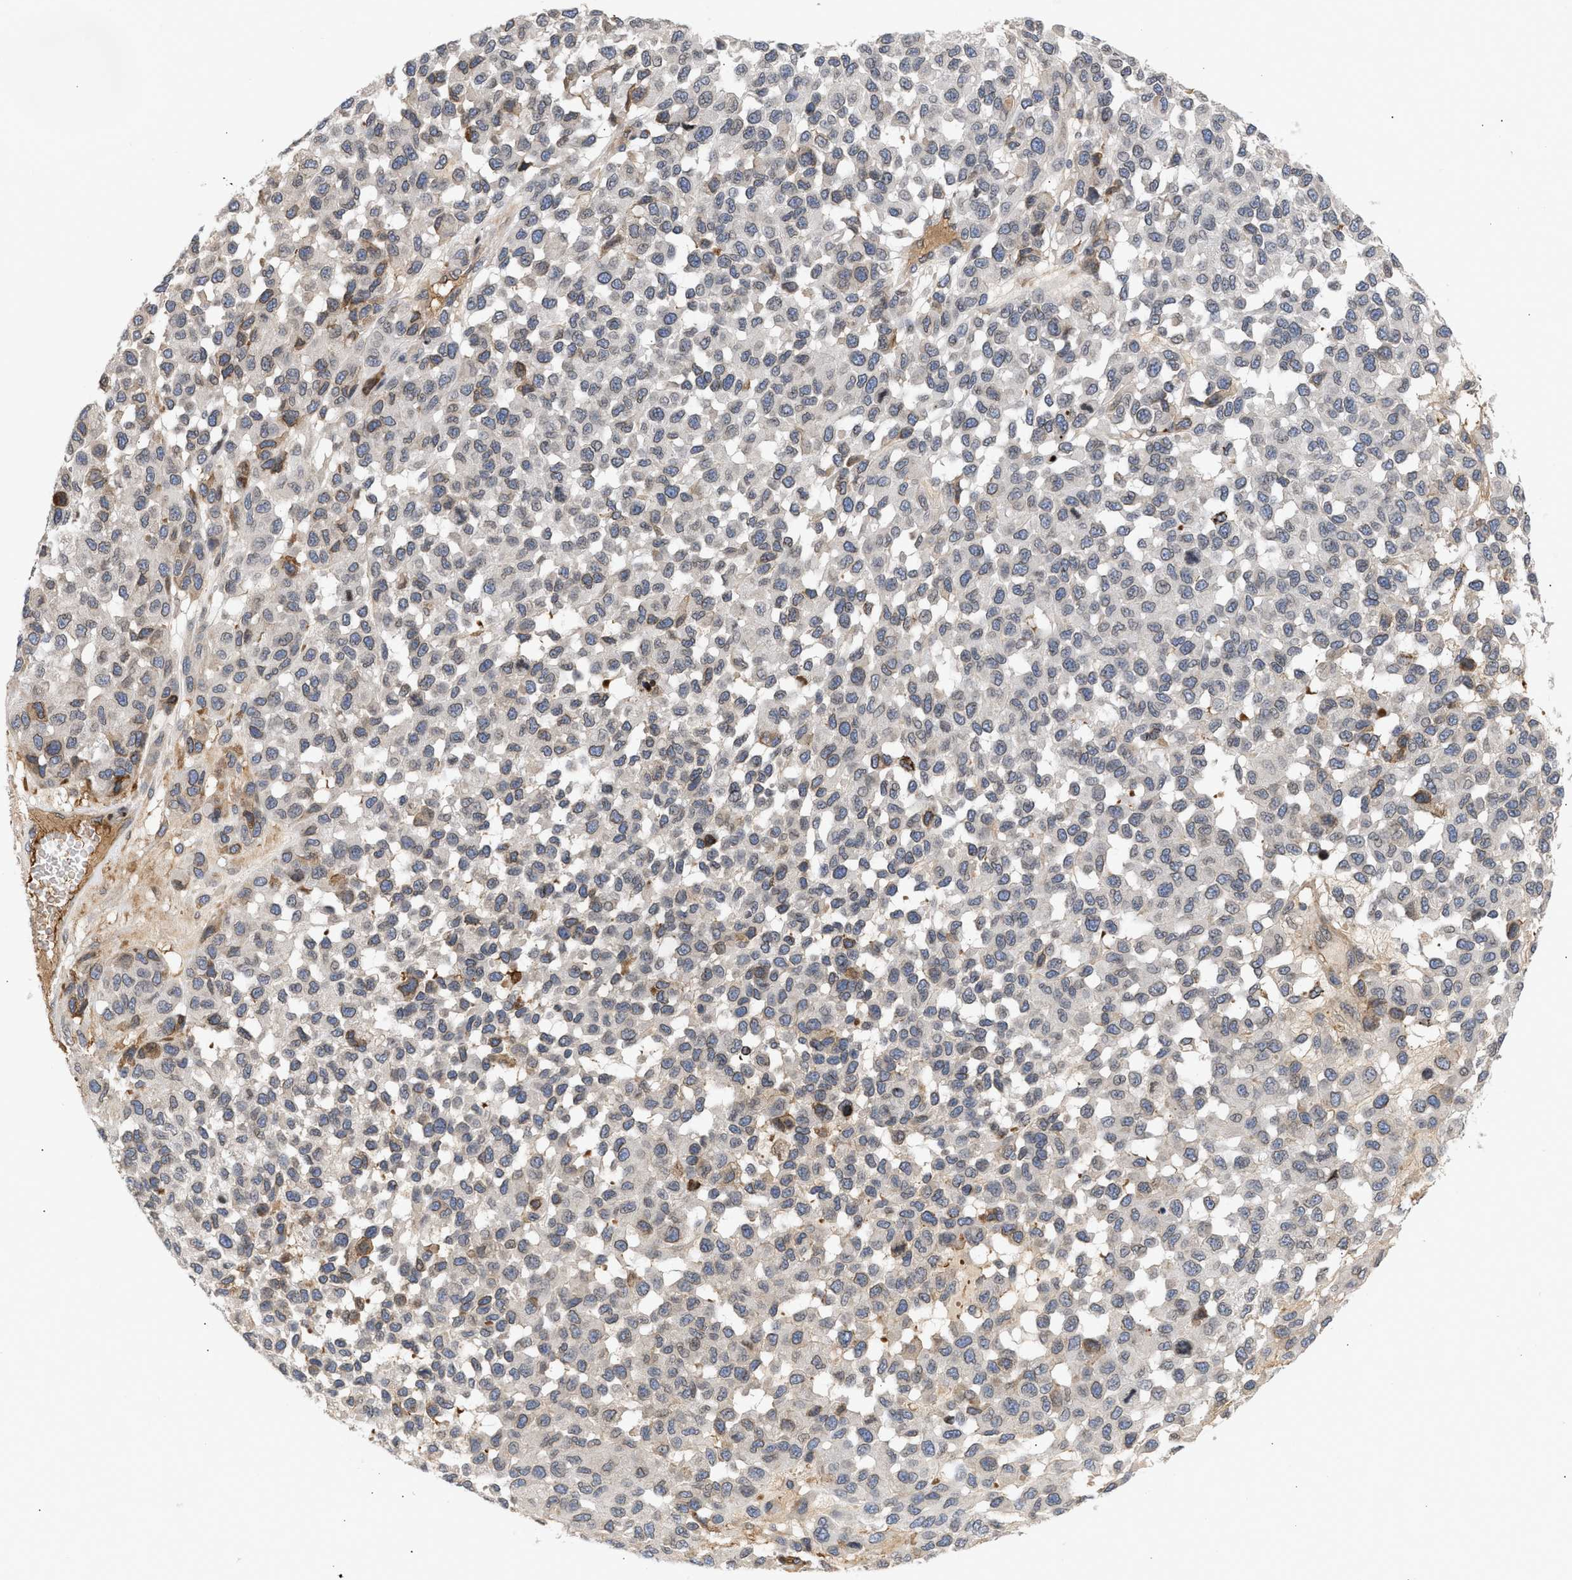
{"staining": {"intensity": "weak", "quantity": "25%-75%", "location": "cytoplasmic/membranous,nuclear"}, "tissue": "melanoma", "cell_type": "Tumor cells", "image_type": "cancer", "snomed": [{"axis": "morphology", "description": "Malignant melanoma, NOS"}, {"axis": "topography", "description": "Skin"}], "caption": "Immunohistochemical staining of malignant melanoma displays low levels of weak cytoplasmic/membranous and nuclear protein staining in approximately 25%-75% of tumor cells.", "gene": "NUP62", "patient": {"sex": "male", "age": 62}}